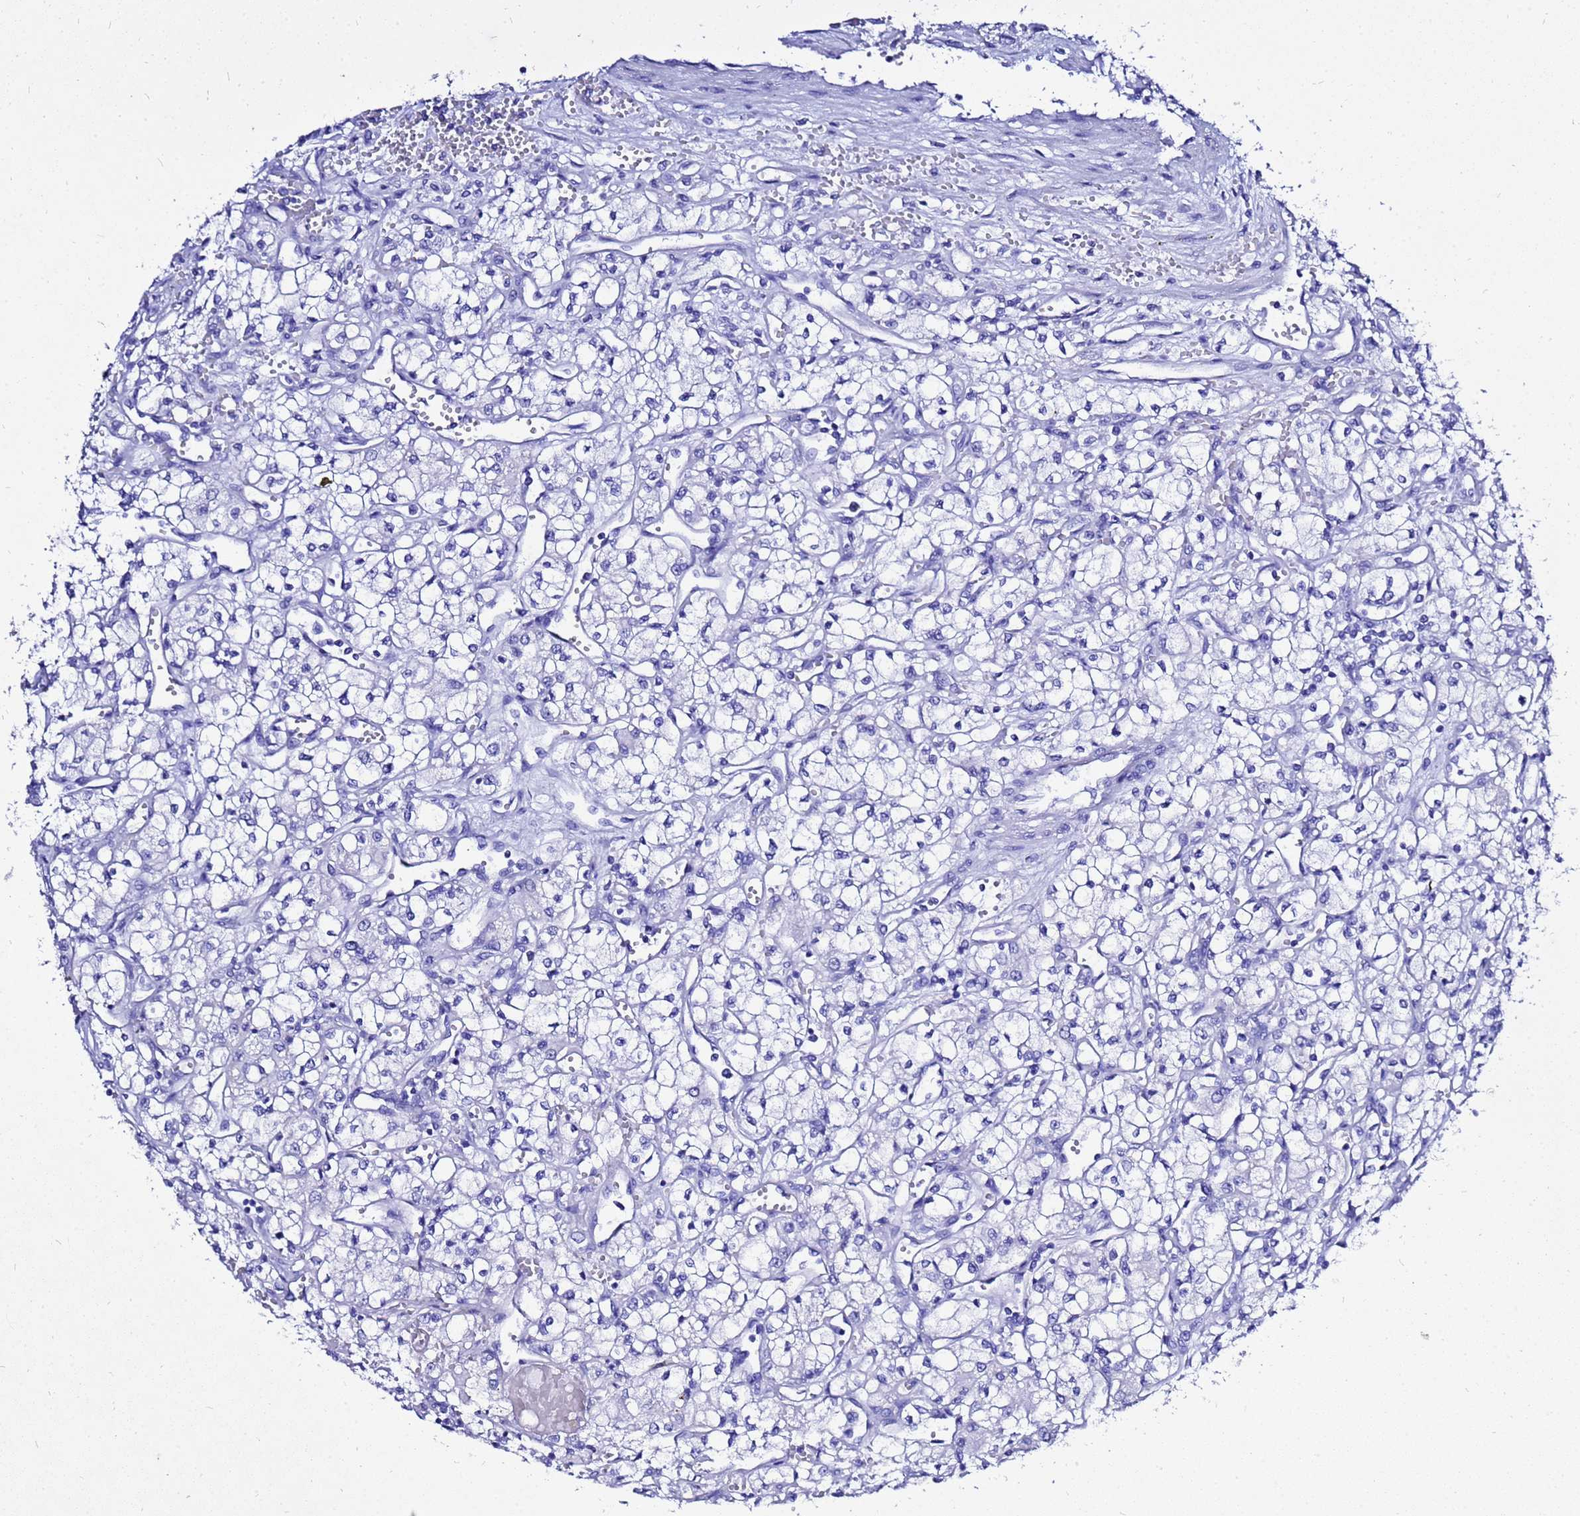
{"staining": {"intensity": "negative", "quantity": "none", "location": "none"}, "tissue": "renal cancer", "cell_type": "Tumor cells", "image_type": "cancer", "snomed": [{"axis": "morphology", "description": "Adenocarcinoma, NOS"}, {"axis": "topography", "description": "Kidney"}], "caption": "This histopathology image is of renal cancer stained with immunohistochemistry to label a protein in brown with the nuclei are counter-stained blue. There is no expression in tumor cells.", "gene": "LIPF", "patient": {"sex": "male", "age": 59}}